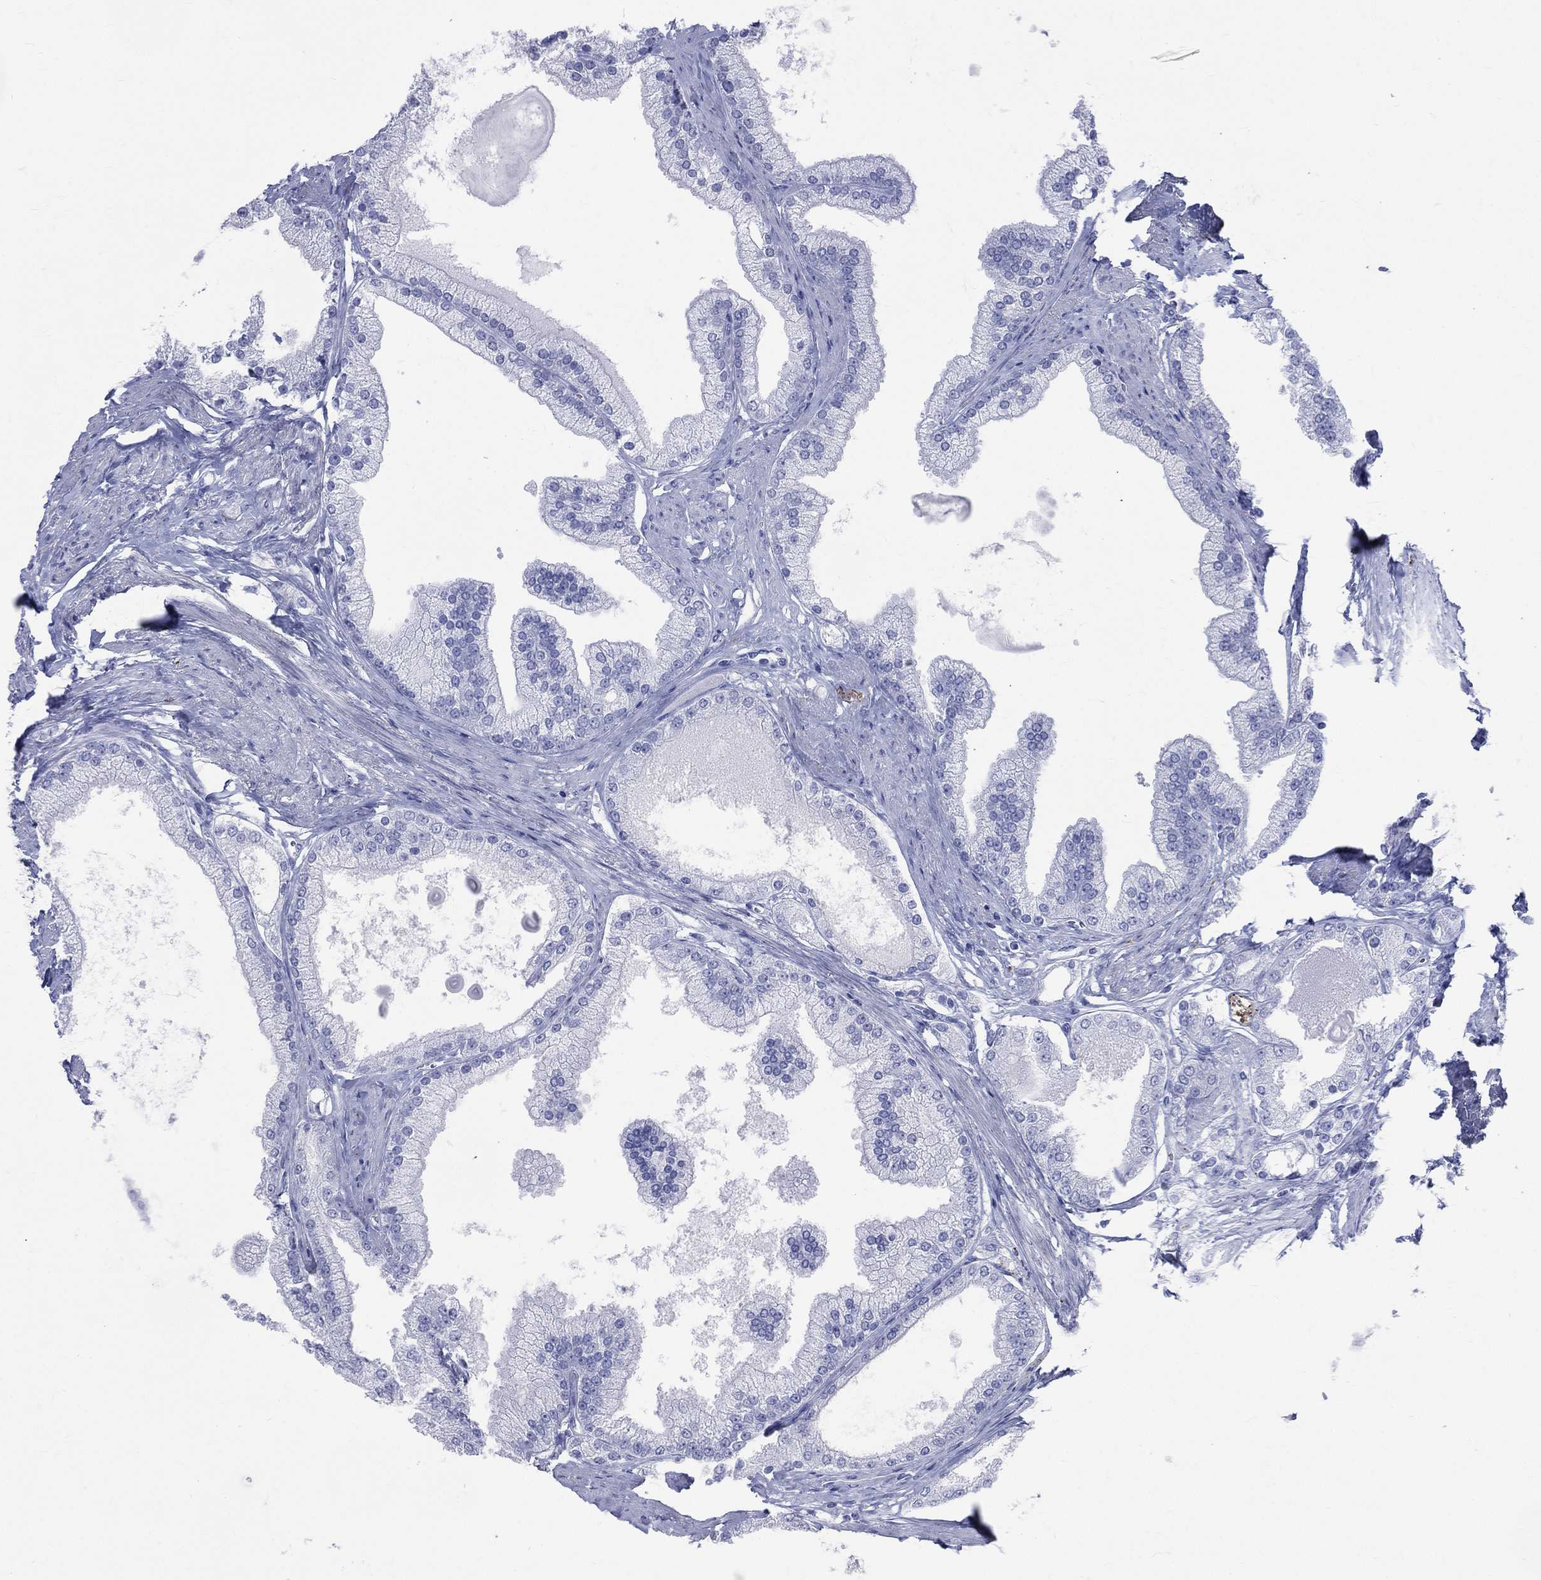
{"staining": {"intensity": "negative", "quantity": "none", "location": "none"}, "tissue": "prostate cancer", "cell_type": "Tumor cells", "image_type": "cancer", "snomed": [{"axis": "morphology", "description": "Adenocarcinoma, NOS"}, {"axis": "topography", "description": "Prostate and seminal vesicle, NOS"}, {"axis": "topography", "description": "Prostate"}], "caption": "Human adenocarcinoma (prostate) stained for a protein using immunohistochemistry (IHC) shows no expression in tumor cells.", "gene": "SYP", "patient": {"sex": "male", "age": 67}}